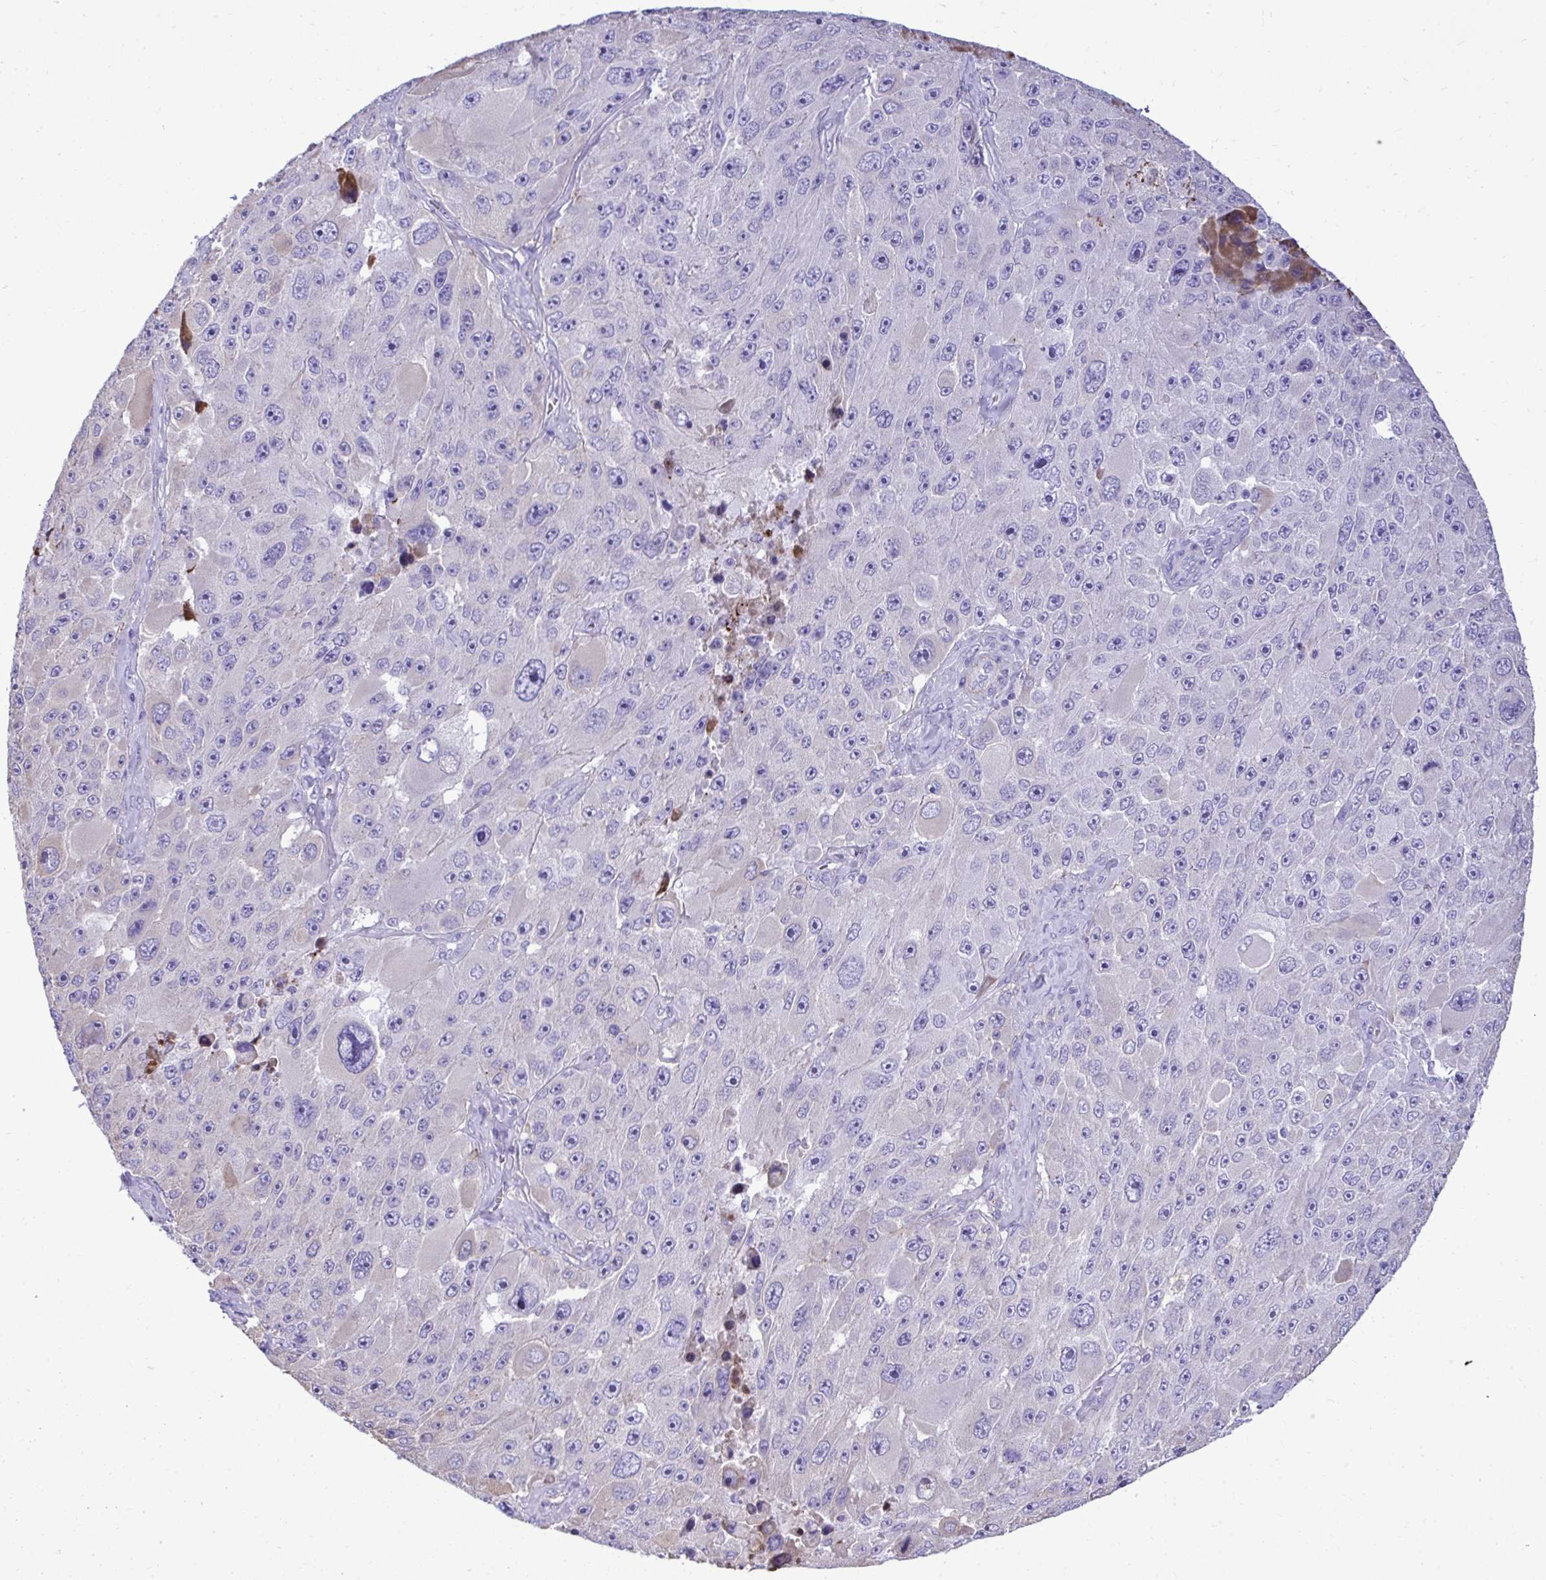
{"staining": {"intensity": "negative", "quantity": "none", "location": "none"}, "tissue": "melanoma", "cell_type": "Tumor cells", "image_type": "cancer", "snomed": [{"axis": "morphology", "description": "Malignant melanoma, Metastatic site"}, {"axis": "topography", "description": "Lymph node"}], "caption": "DAB immunohistochemical staining of malignant melanoma (metastatic site) displays no significant staining in tumor cells.", "gene": "HRG", "patient": {"sex": "male", "age": 62}}